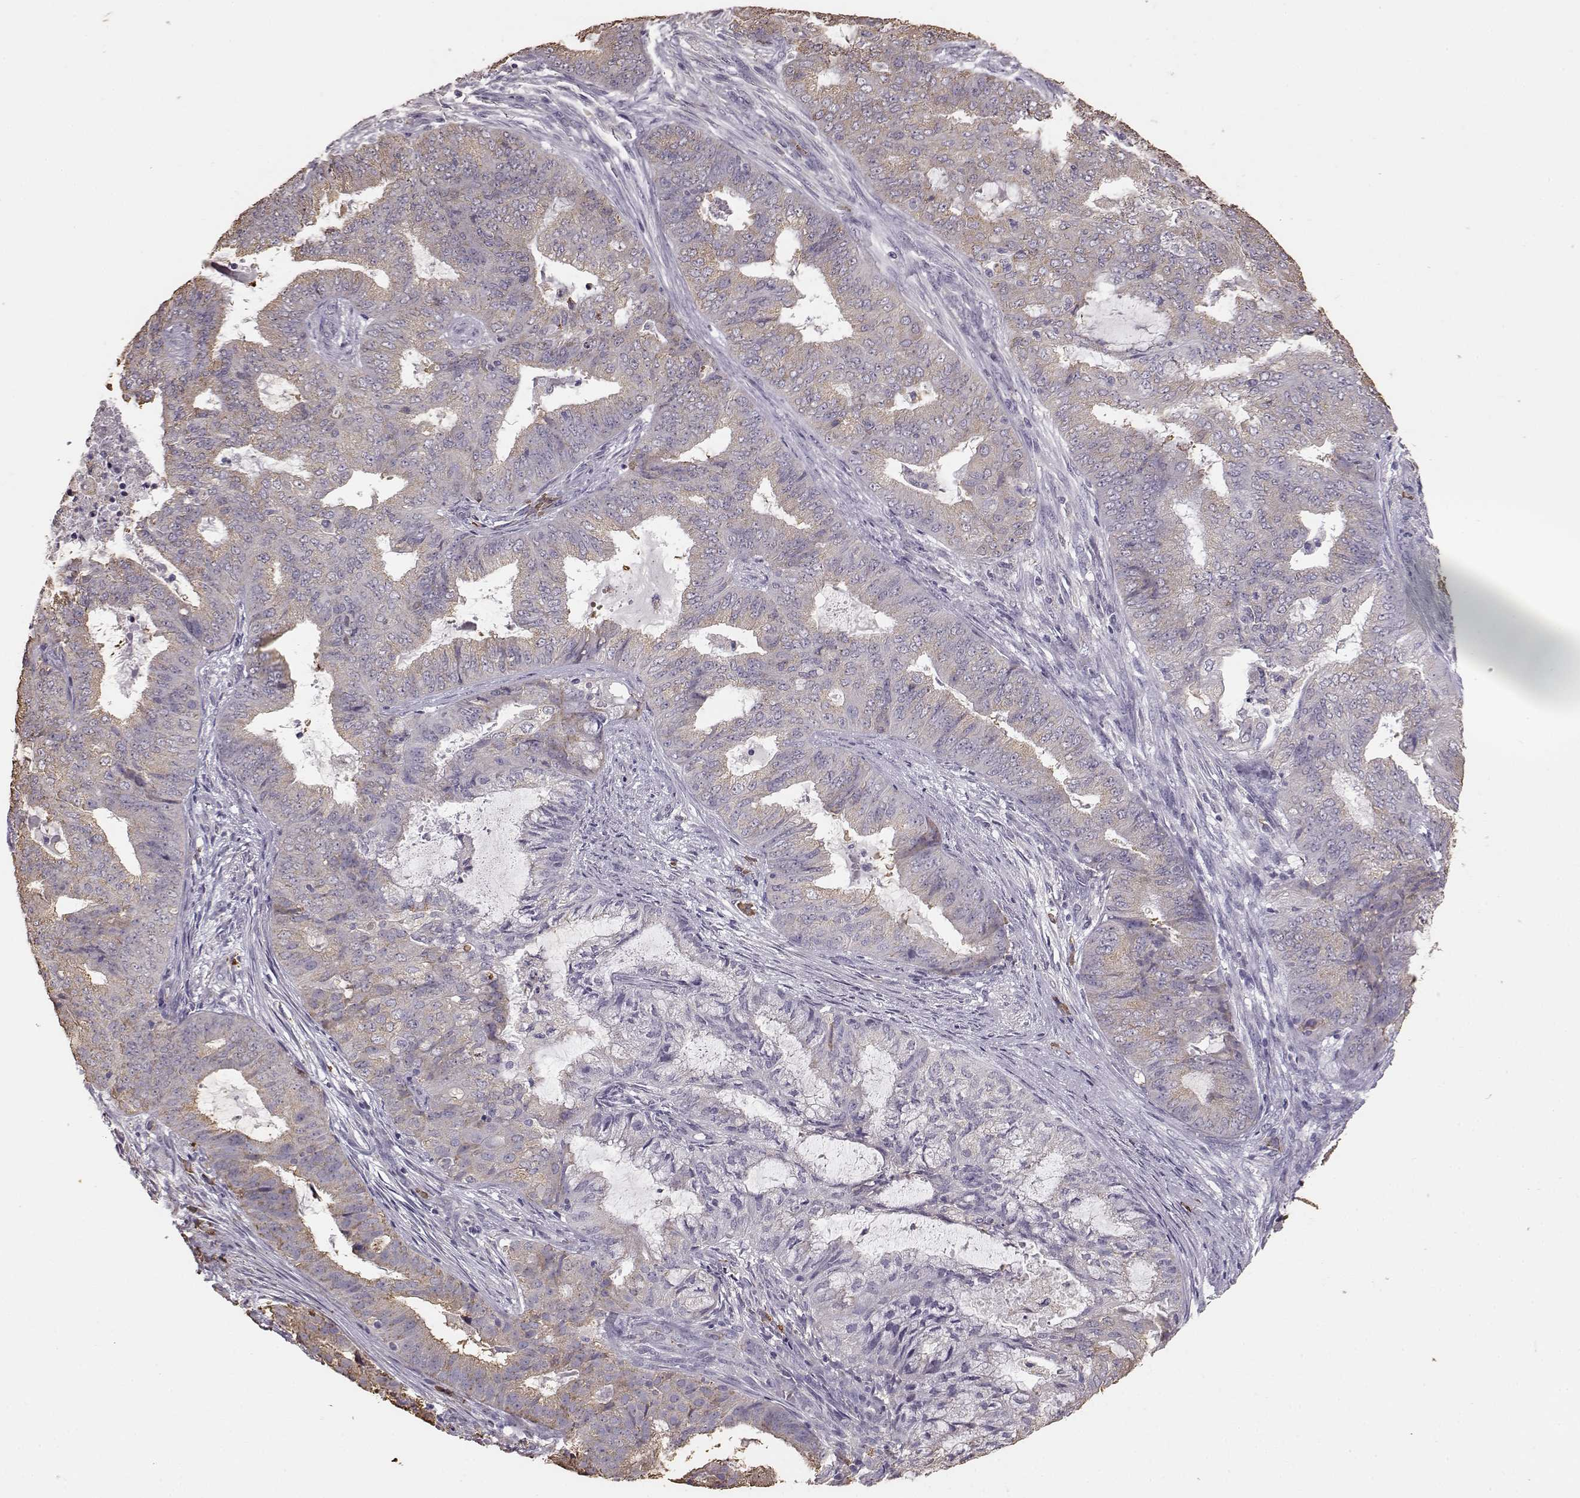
{"staining": {"intensity": "weak", "quantity": ">75%", "location": "cytoplasmic/membranous"}, "tissue": "endometrial cancer", "cell_type": "Tumor cells", "image_type": "cancer", "snomed": [{"axis": "morphology", "description": "Adenocarcinoma, NOS"}, {"axis": "topography", "description": "Endometrium"}], "caption": "Protein staining of endometrial cancer (adenocarcinoma) tissue demonstrates weak cytoplasmic/membranous positivity in about >75% of tumor cells. (IHC, brightfield microscopy, high magnification).", "gene": "GABRG3", "patient": {"sex": "female", "age": 62}}